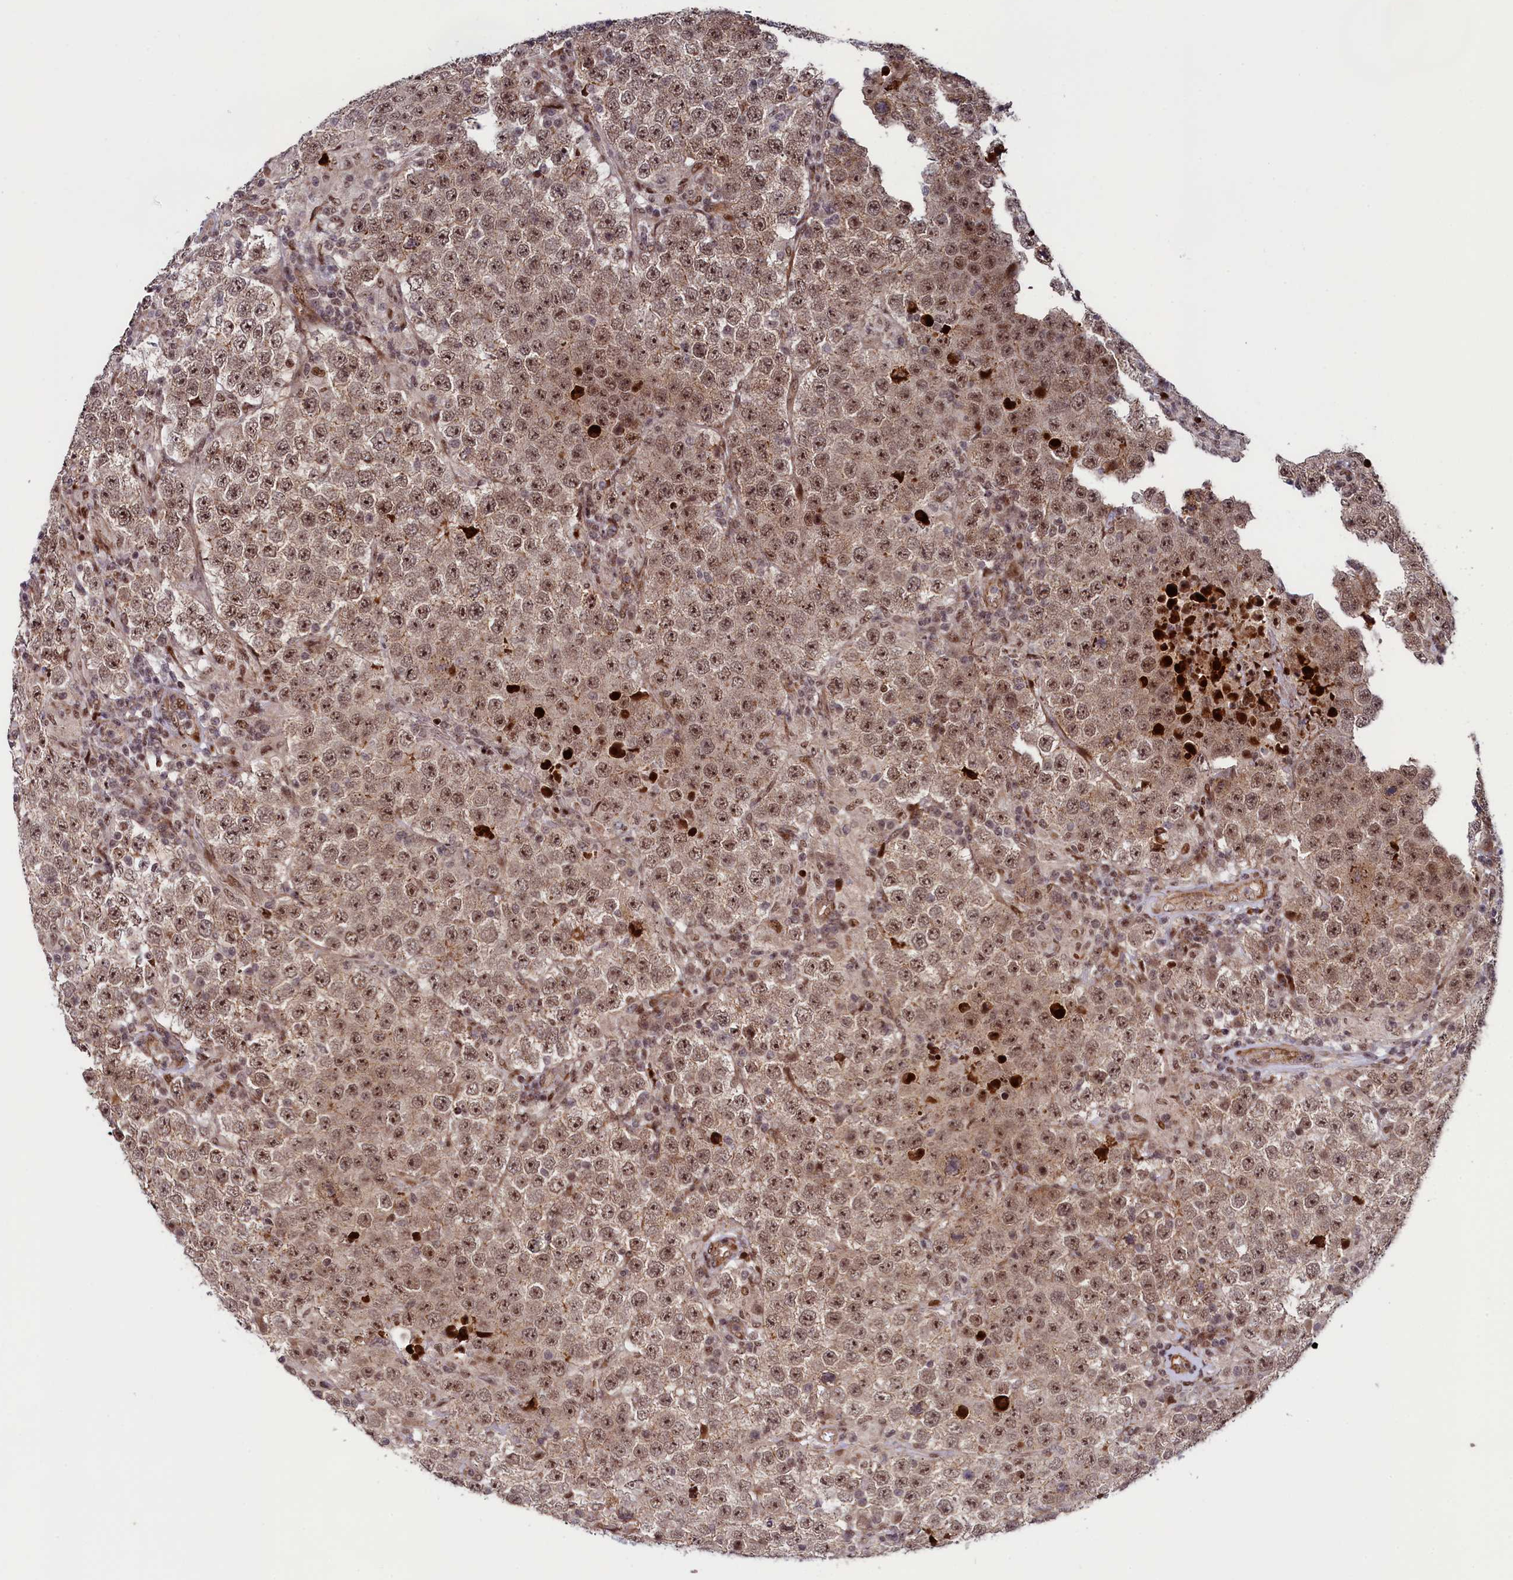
{"staining": {"intensity": "moderate", "quantity": ">75%", "location": "cytoplasmic/membranous,nuclear"}, "tissue": "testis cancer", "cell_type": "Tumor cells", "image_type": "cancer", "snomed": [{"axis": "morphology", "description": "Normal tissue, NOS"}, {"axis": "morphology", "description": "Urothelial carcinoma, High grade"}, {"axis": "morphology", "description": "Seminoma, NOS"}, {"axis": "morphology", "description": "Carcinoma, Embryonal, NOS"}, {"axis": "topography", "description": "Urinary bladder"}, {"axis": "topography", "description": "Testis"}], "caption": "IHC staining of embryonal carcinoma (testis), which demonstrates medium levels of moderate cytoplasmic/membranous and nuclear positivity in approximately >75% of tumor cells indicating moderate cytoplasmic/membranous and nuclear protein expression. The staining was performed using DAB (brown) for protein detection and nuclei were counterstained in hematoxylin (blue).", "gene": "LEO1", "patient": {"sex": "male", "age": 41}}